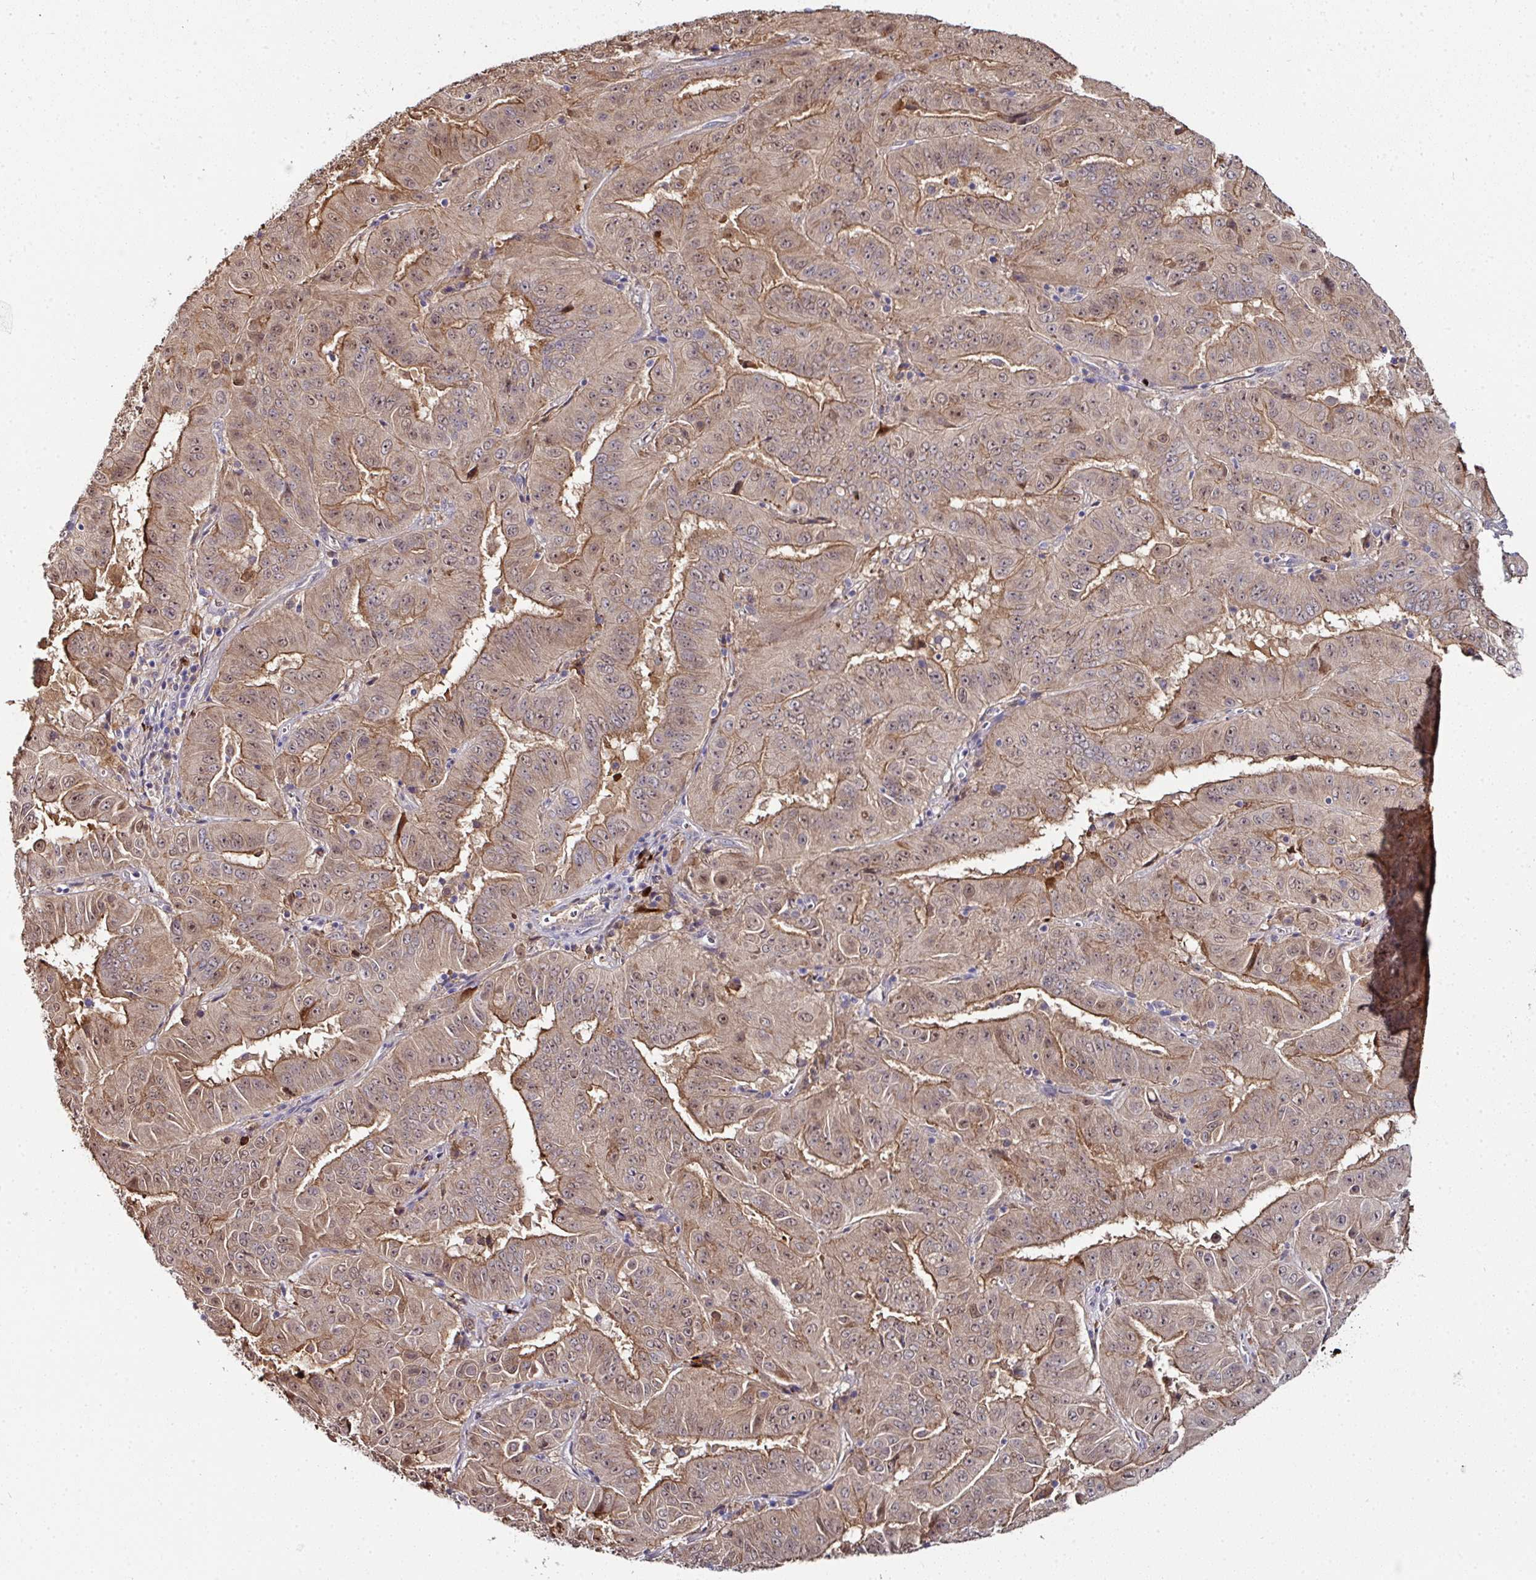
{"staining": {"intensity": "moderate", "quantity": ">75%", "location": "cytoplasmic/membranous"}, "tissue": "pancreatic cancer", "cell_type": "Tumor cells", "image_type": "cancer", "snomed": [{"axis": "morphology", "description": "Adenocarcinoma, NOS"}, {"axis": "topography", "description": "Pancreas"}], "caption": "A brown stain shows moderate cytoplasmic/membranous expression of a protein in human pancreatic cancer (adenocarcinoma) tumor cells. (Stains: DAB in brown, nuclei in blue, Microscopy: brightfield microscopy at high magnification).", "gene": "CTDSP2", "patient": {"sex": "male", "age": 63}}